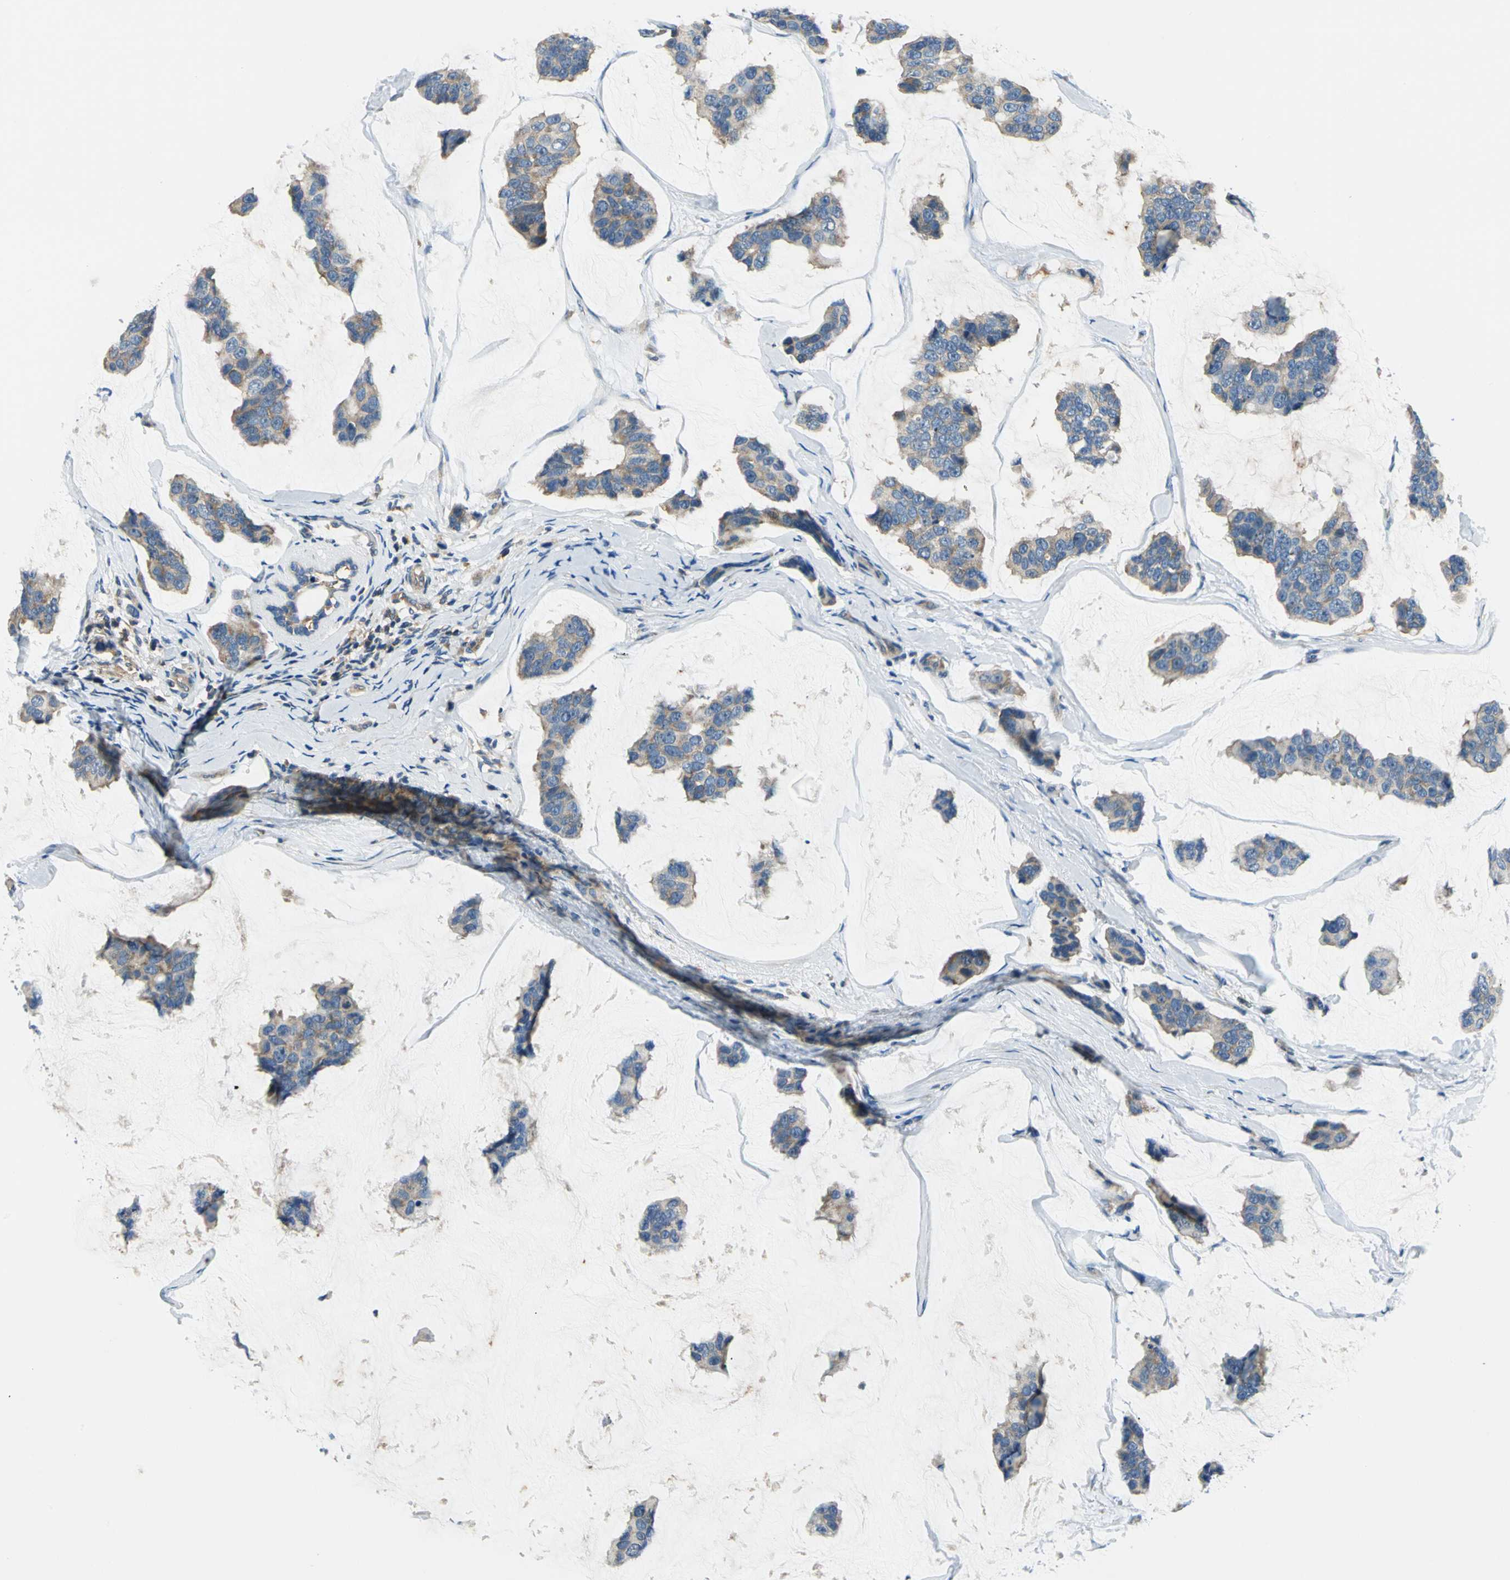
{"staining": {"intensity": "weak", "quantity": ">75%", "location": "cytoplasmic/membranous"}, "tissue": "breast cancer", "cell_type": "Tumor cells", "image_type": "cancer", "snomed": [{"axis": "morphology", "description": "Normal tissue, NOS"}, {"axis": "morphology", "description": "Duct carcinoma"}, {"axis": "topography", "description": "Breast"}], "caption": "Immunohistochemistry (IHC) photomicrograph of human breast cancer stained for a protein (brown), which demonstrates low levels of weak cytoplasmic/membranous expression in about >75% of tumor cells.", "gene": "DDX3Y", "patient": {"sex": "female", "age": 50}}